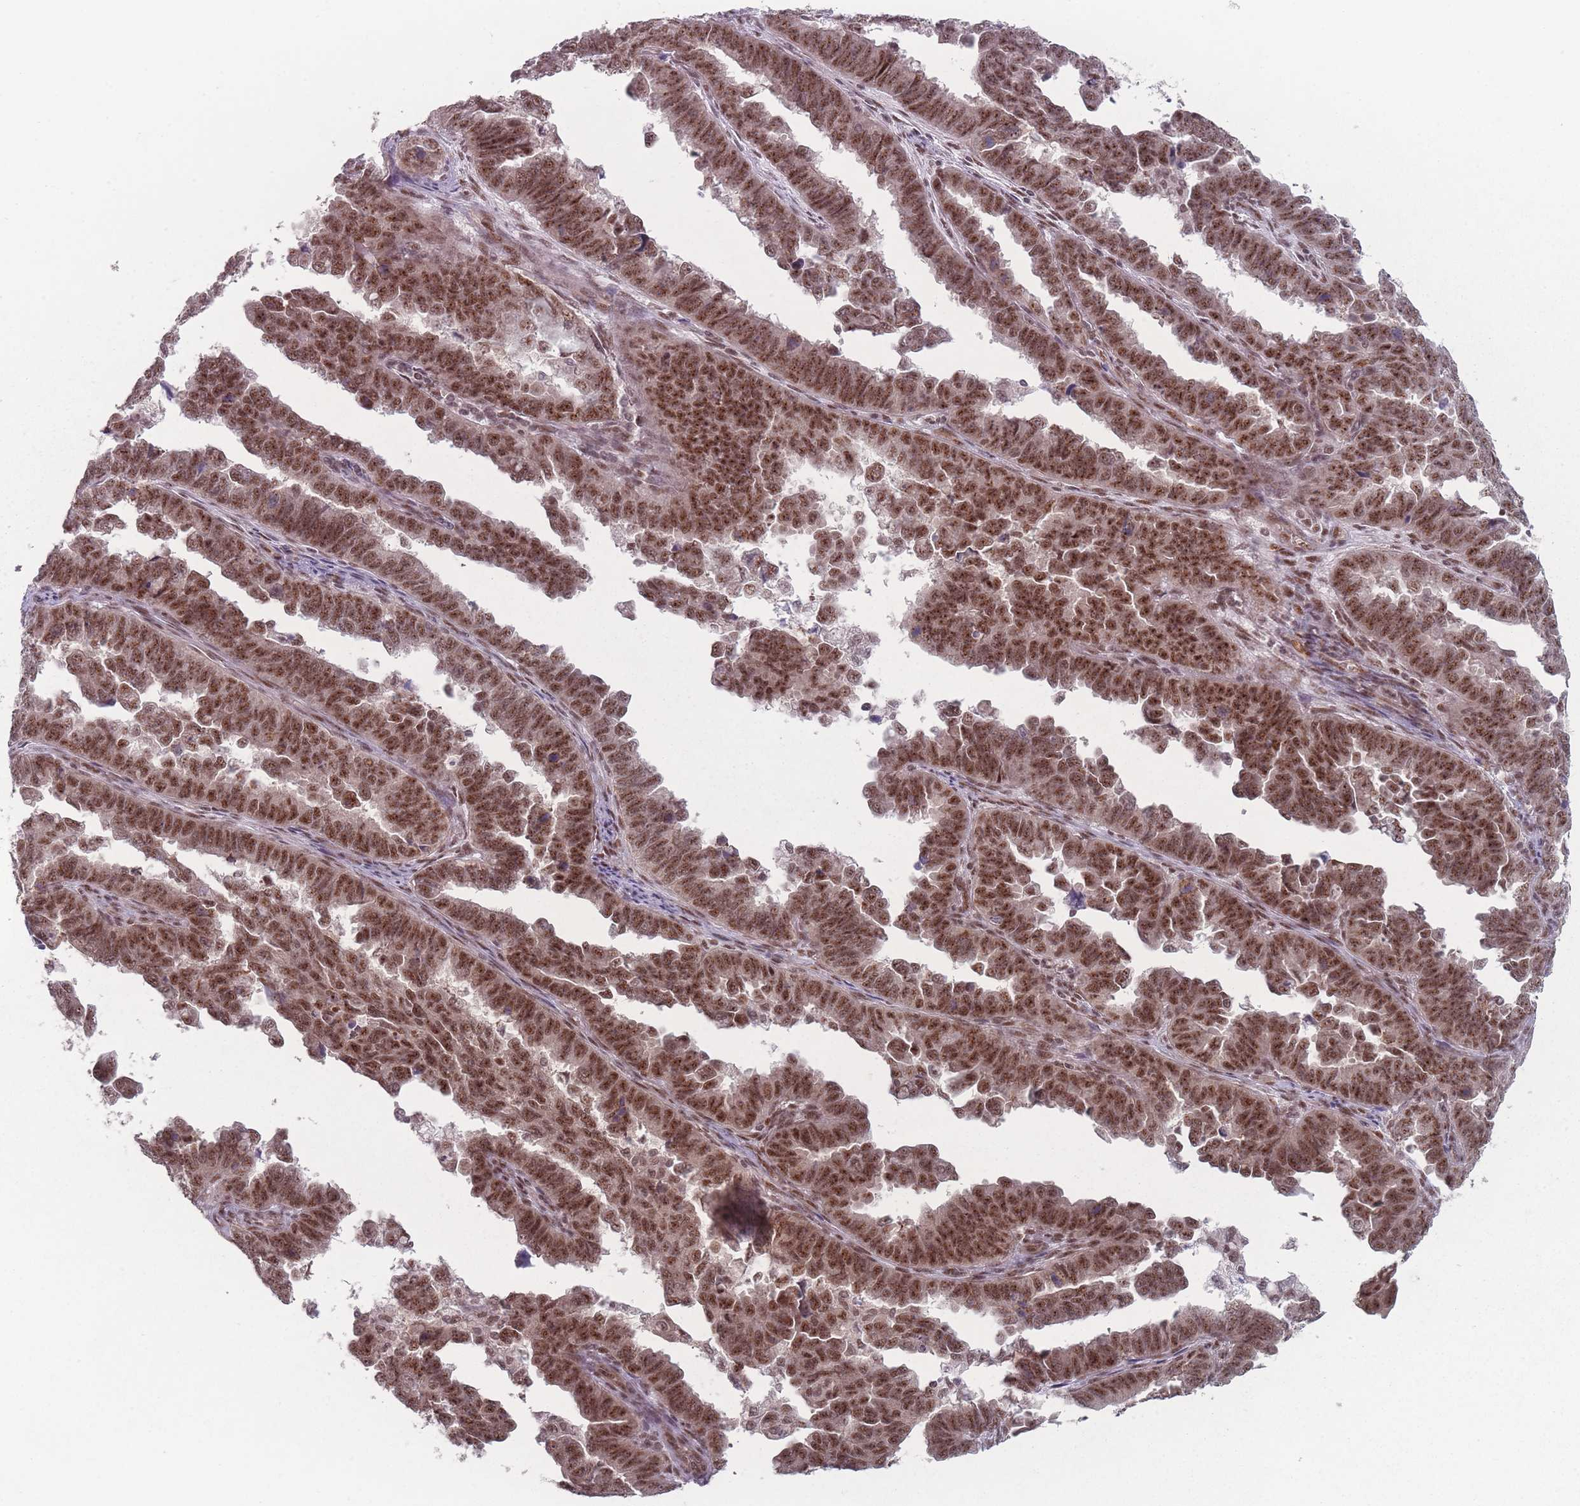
{"staining": {"intensity": "moderate", "quantity": ">75%", "location": "nuclear"}, "tissue": "endometrial cancer", "cell_type": "Tumor cells", "image_type": "cancer", "snomed": [{"axis": "morphology", "description": "Adenocarcinoma, NOS"}, {"axis": "topography", "description": "Endometrium"}], "caption": "Immunohistochemistry (IHC) micrograph of human endometrial cancer (adenocarcinoma) stained for a protein (brown), which reveals medium levels of moderate nuclear positivity in approximately >75% of tumor cells.", "gene": "ZC3H14", "patient": {"sex": "female", "age": 75}}